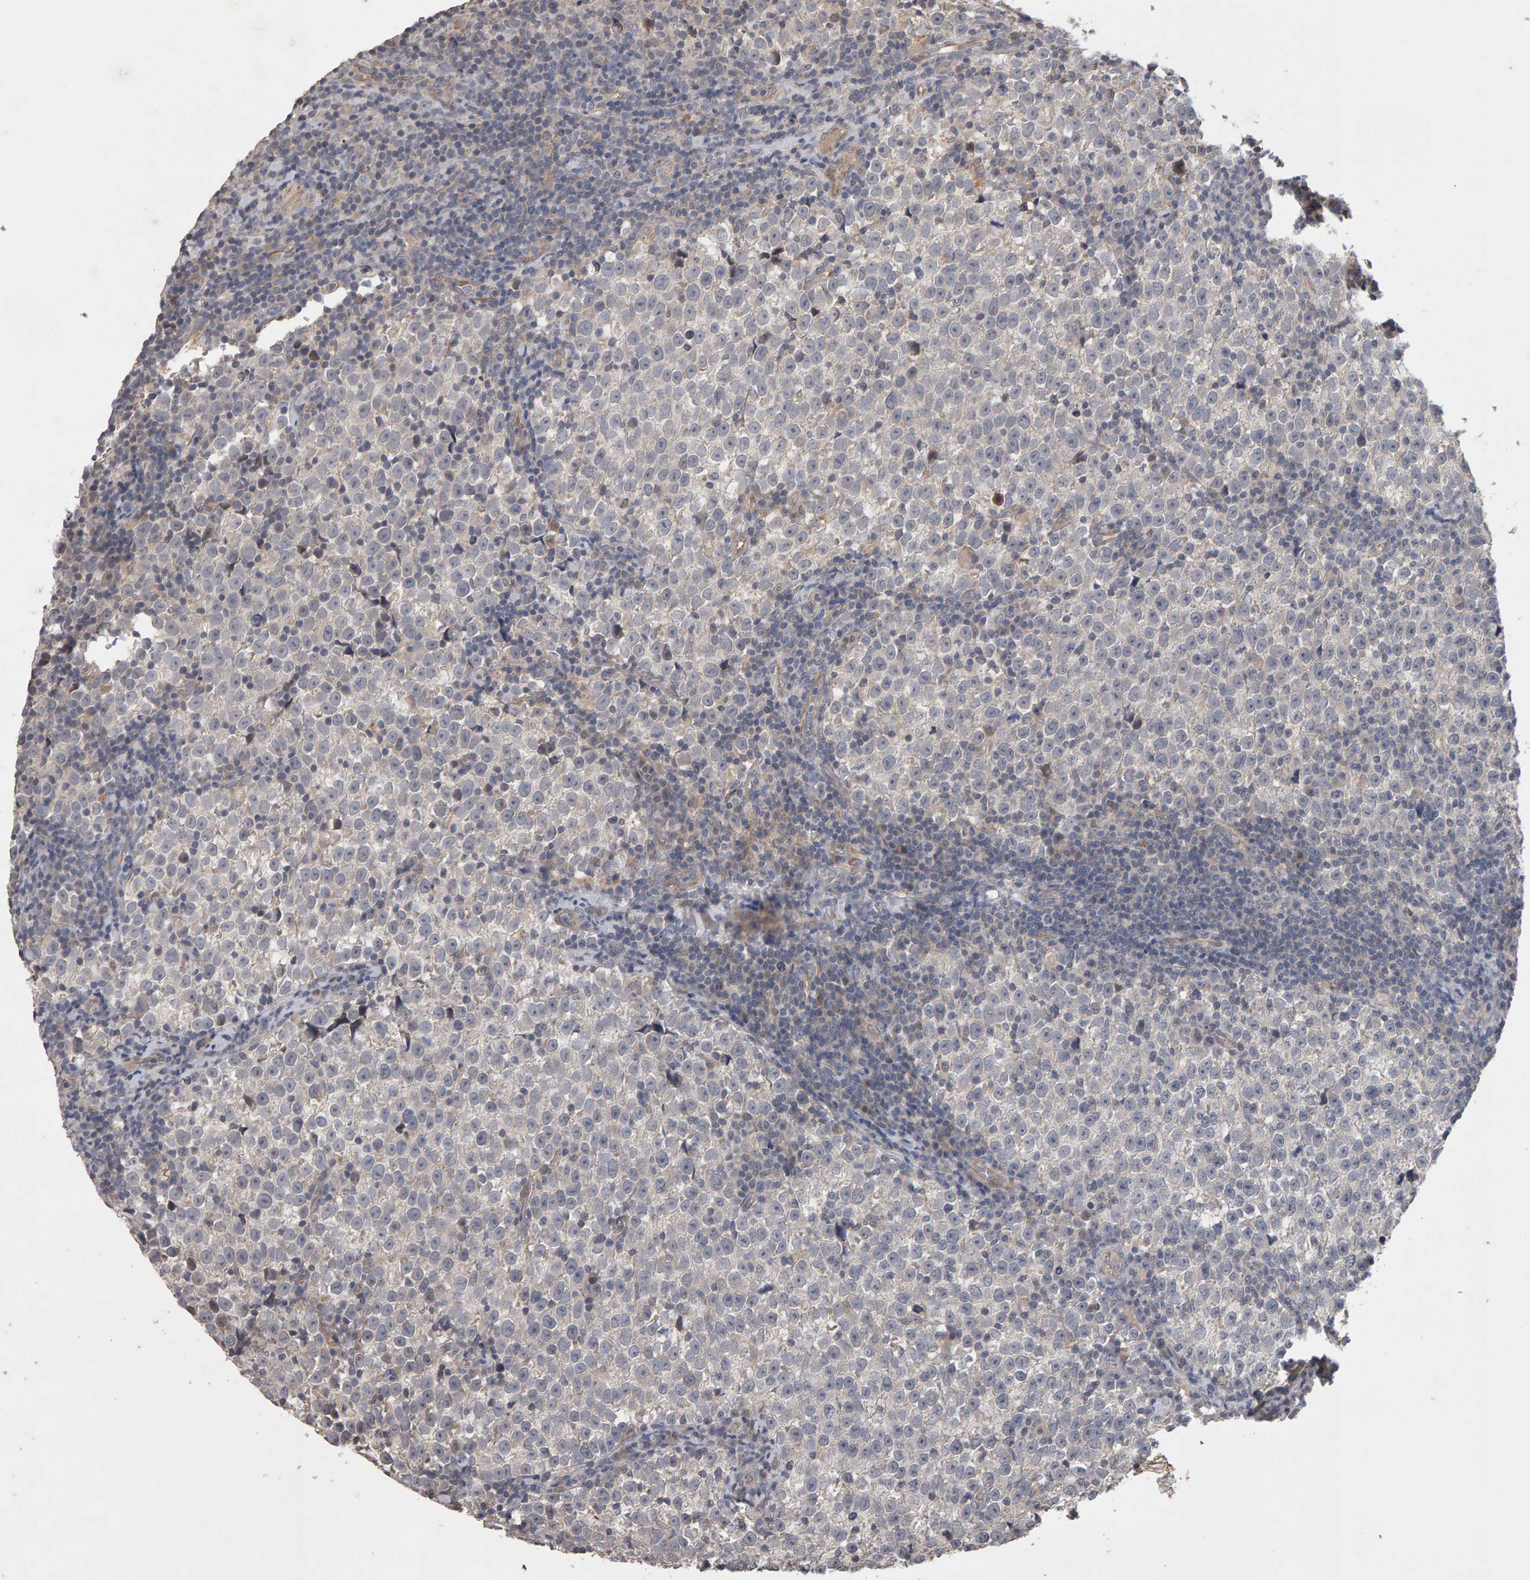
{"staining": {"intensity": "negative", "quantity": "none", "location": "none"}, "tissue": "testis cancer", "cell_type": "Tumor cells", "image_type": "cancer", "snomed": [{"axis": "morphology", "description": "Normal tissue, NOS"}, {"axis": "morphology", "description": "Seminoma, NOS"}, {"axis": "topography", "description": "Testis"}], "caption": "DAB (3,3'-diaminobenzidine) immunohistochemical staining of testis seminoma displays no significant positivity in tumor cells.", "gene": "COASY", "patient": {"sex": "male", "age": 43}}